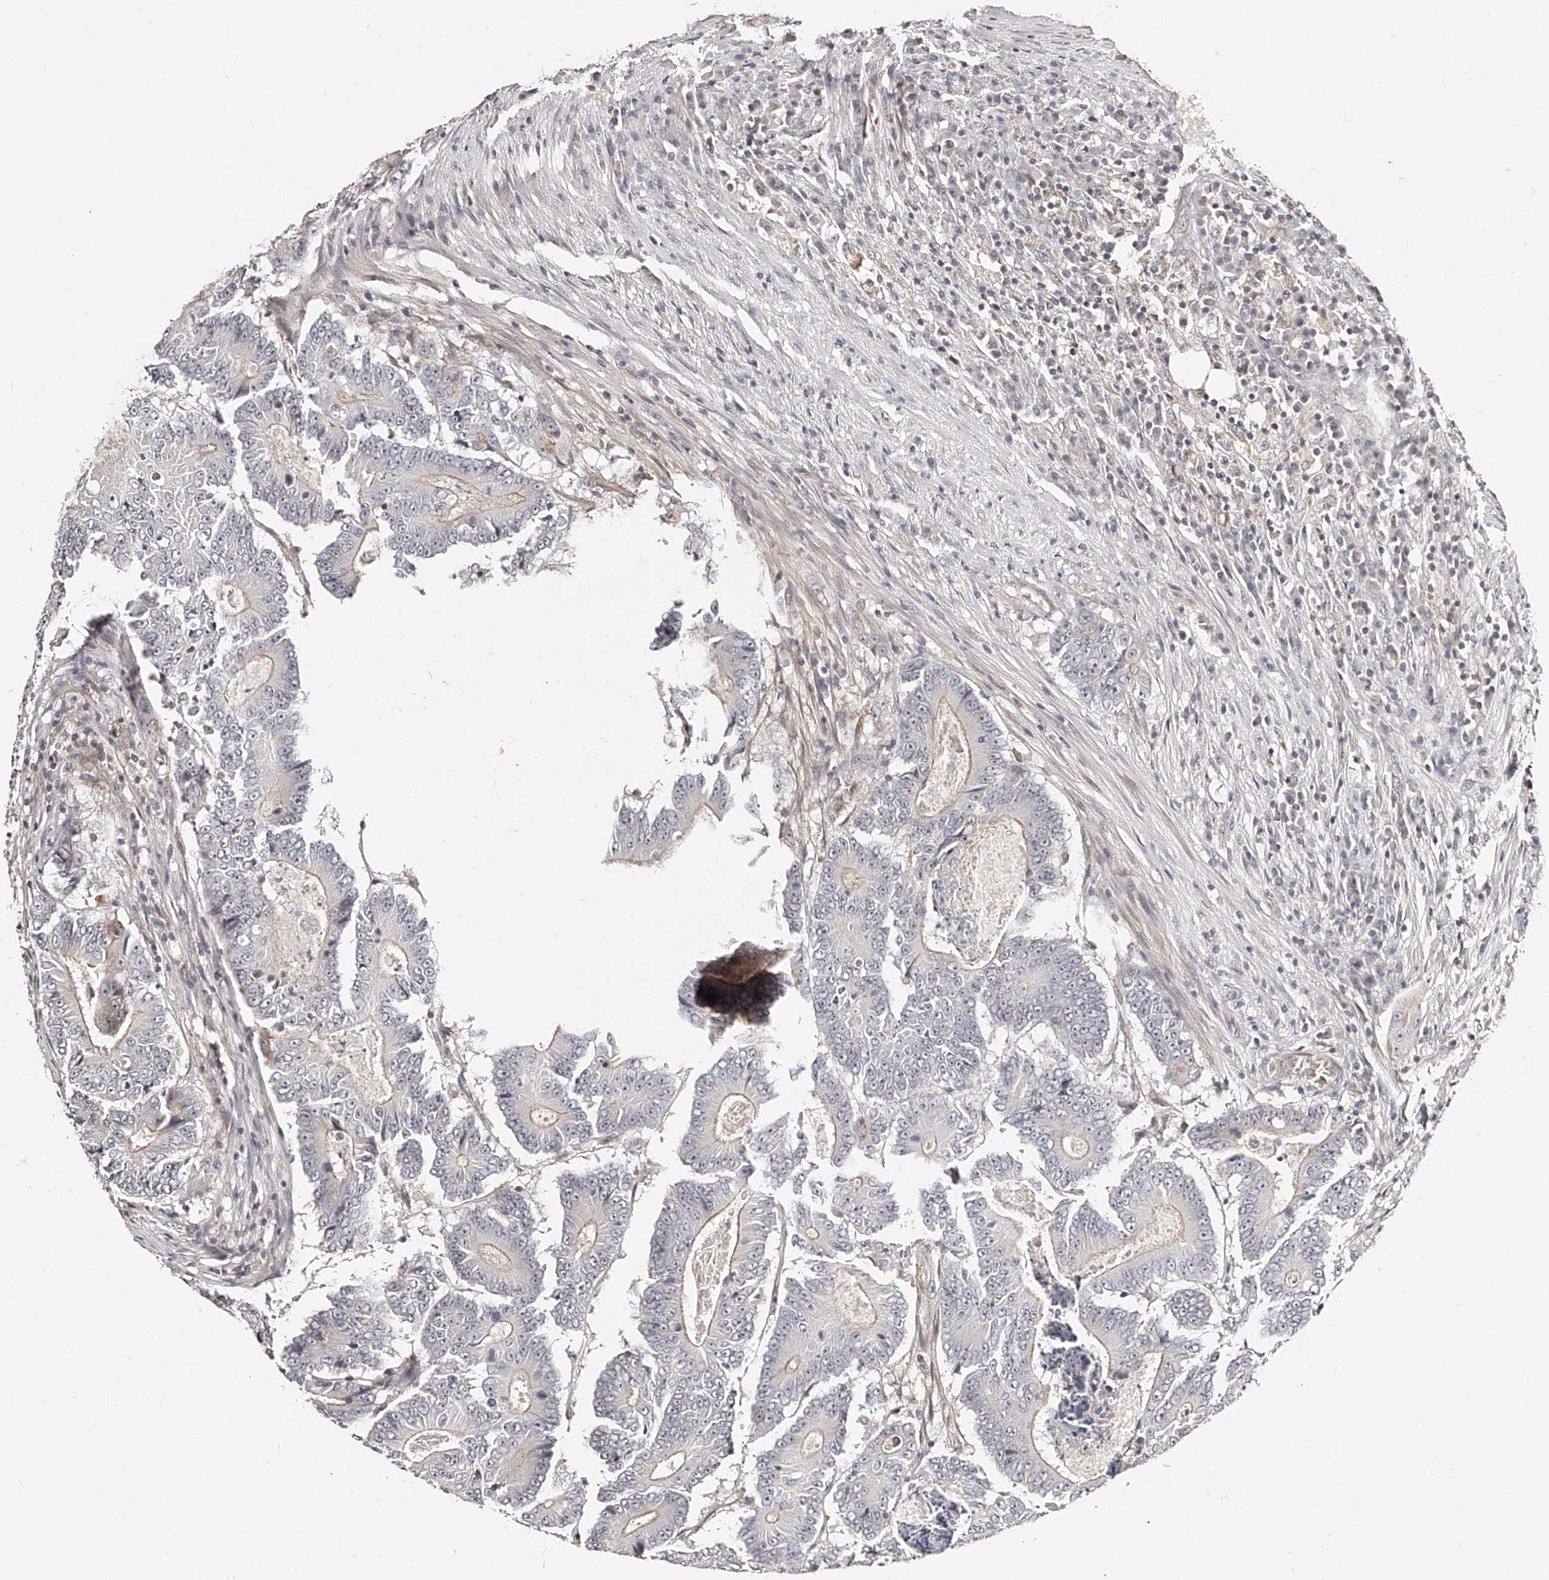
{"staining": {"intensity": "weak", "quantity": "<25%", "location": "cytoplasmic/membranous"}, "tissue": "colorectal cancer", "cell_type": "Tumor cells", "image_type": "cancer", "snomed": [{"axis": "morphology", "description": "Adenocarcinoma, NOS"}, {"axis": "topography", "description": "Colon"}], "caption": "Immunohistochemical staining of colorectal adenocarcinoma reveals no significant positivity in tumor cells.", "gene": "ZNF789", "patient": {"sex": "male", "age": 83}}